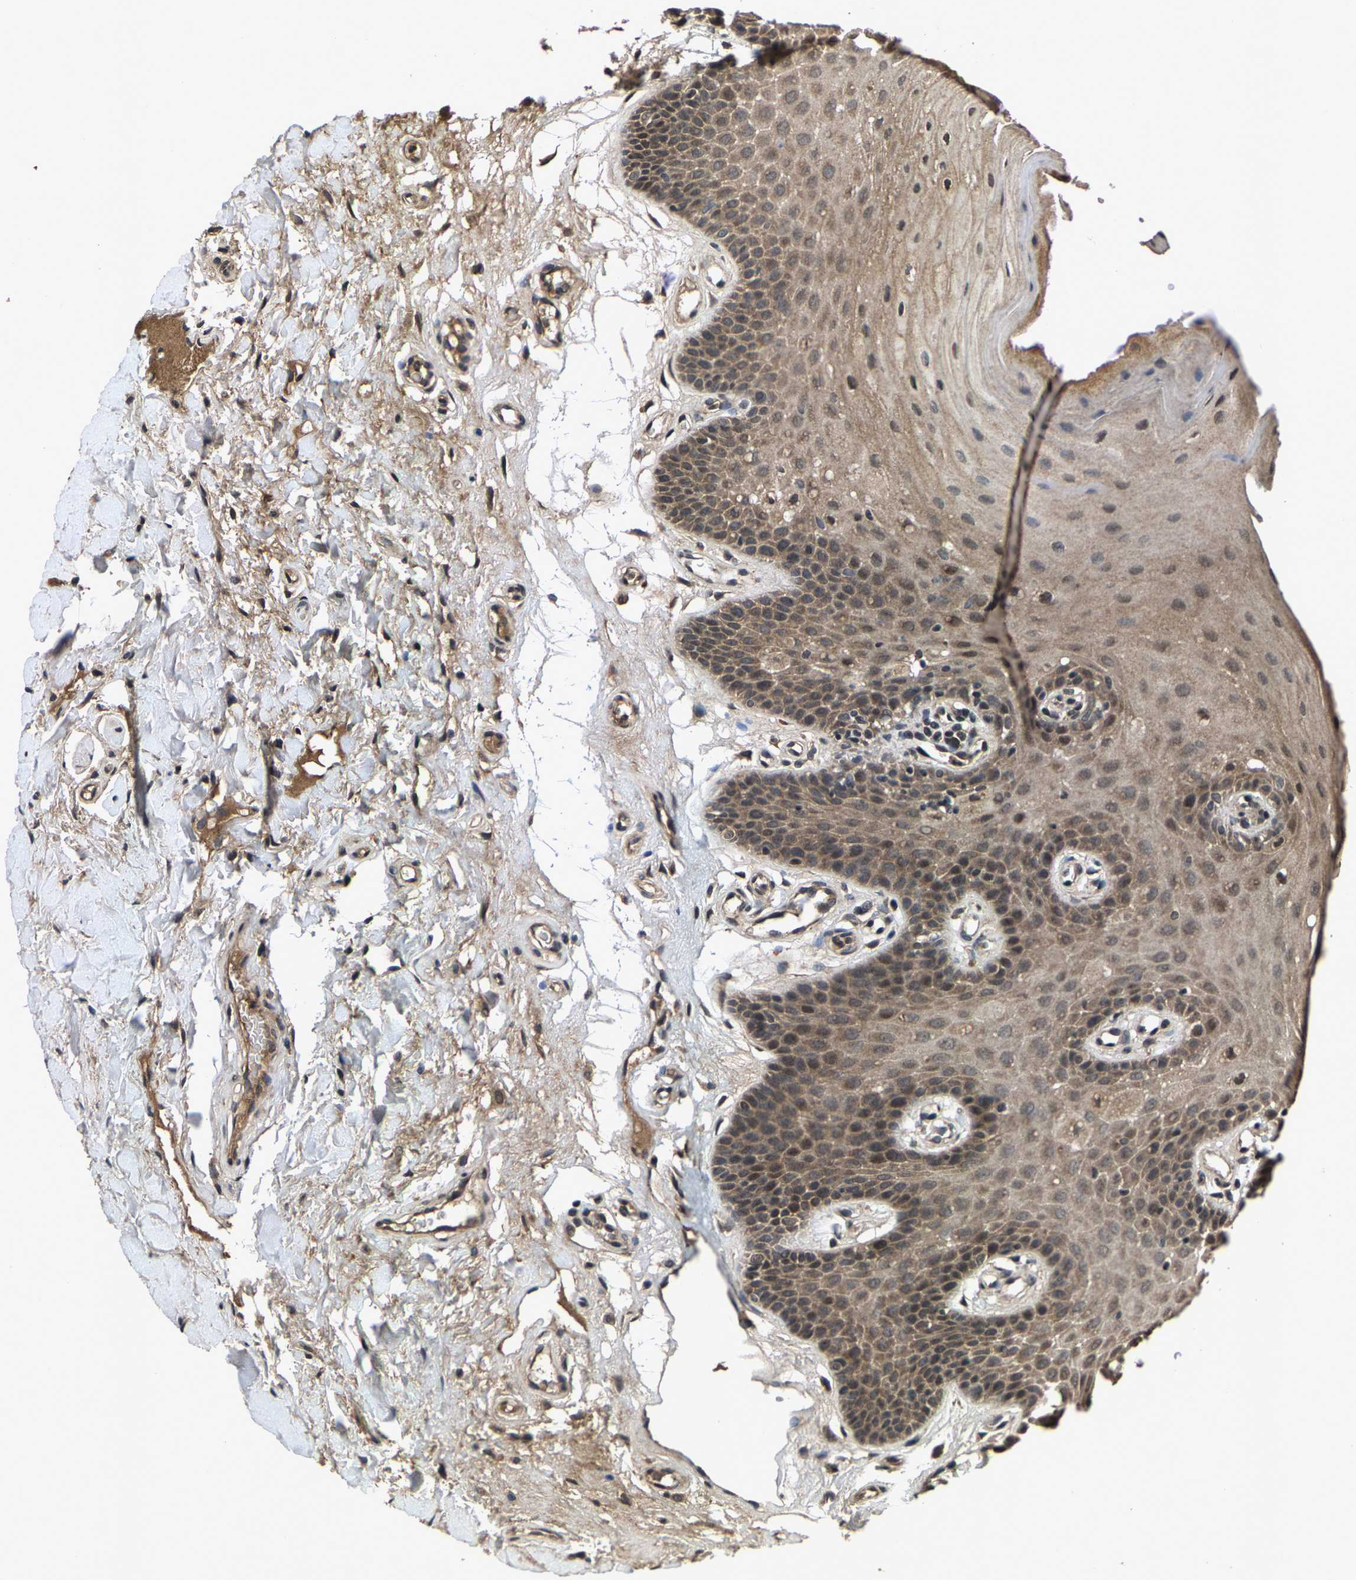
{"staining": {"intensity": "moderate", "quantity": ">75%", "location": "cytoplasmic/membranous,nuclear"}, "tissue": "oral mucosa", "cell_type": "Squamous epithelial cells", "image_type": "normal", "snomed": [{"axis": "morphology", "description": "Normal tissue, NOS"}, {"axis": "morphology", "description": "Squamous cell carcinoma, NOS"}, {"axis": "topography", "description": "Oral tissue"}, {"axis": "topography", "description": "Head-Neck"}], "caption": "Immunohistochemistry (IHC) of normal human oral mucosa exhibits medium levels of moderate cytoplasmic/membranous,nuclear staining in about >75% of squamous epithelial cells. (DAB = brown stain, brightfield microscopy at high magnification).", "gene": "HUWE1", "patient": {"sex": "male", "age": 71}}